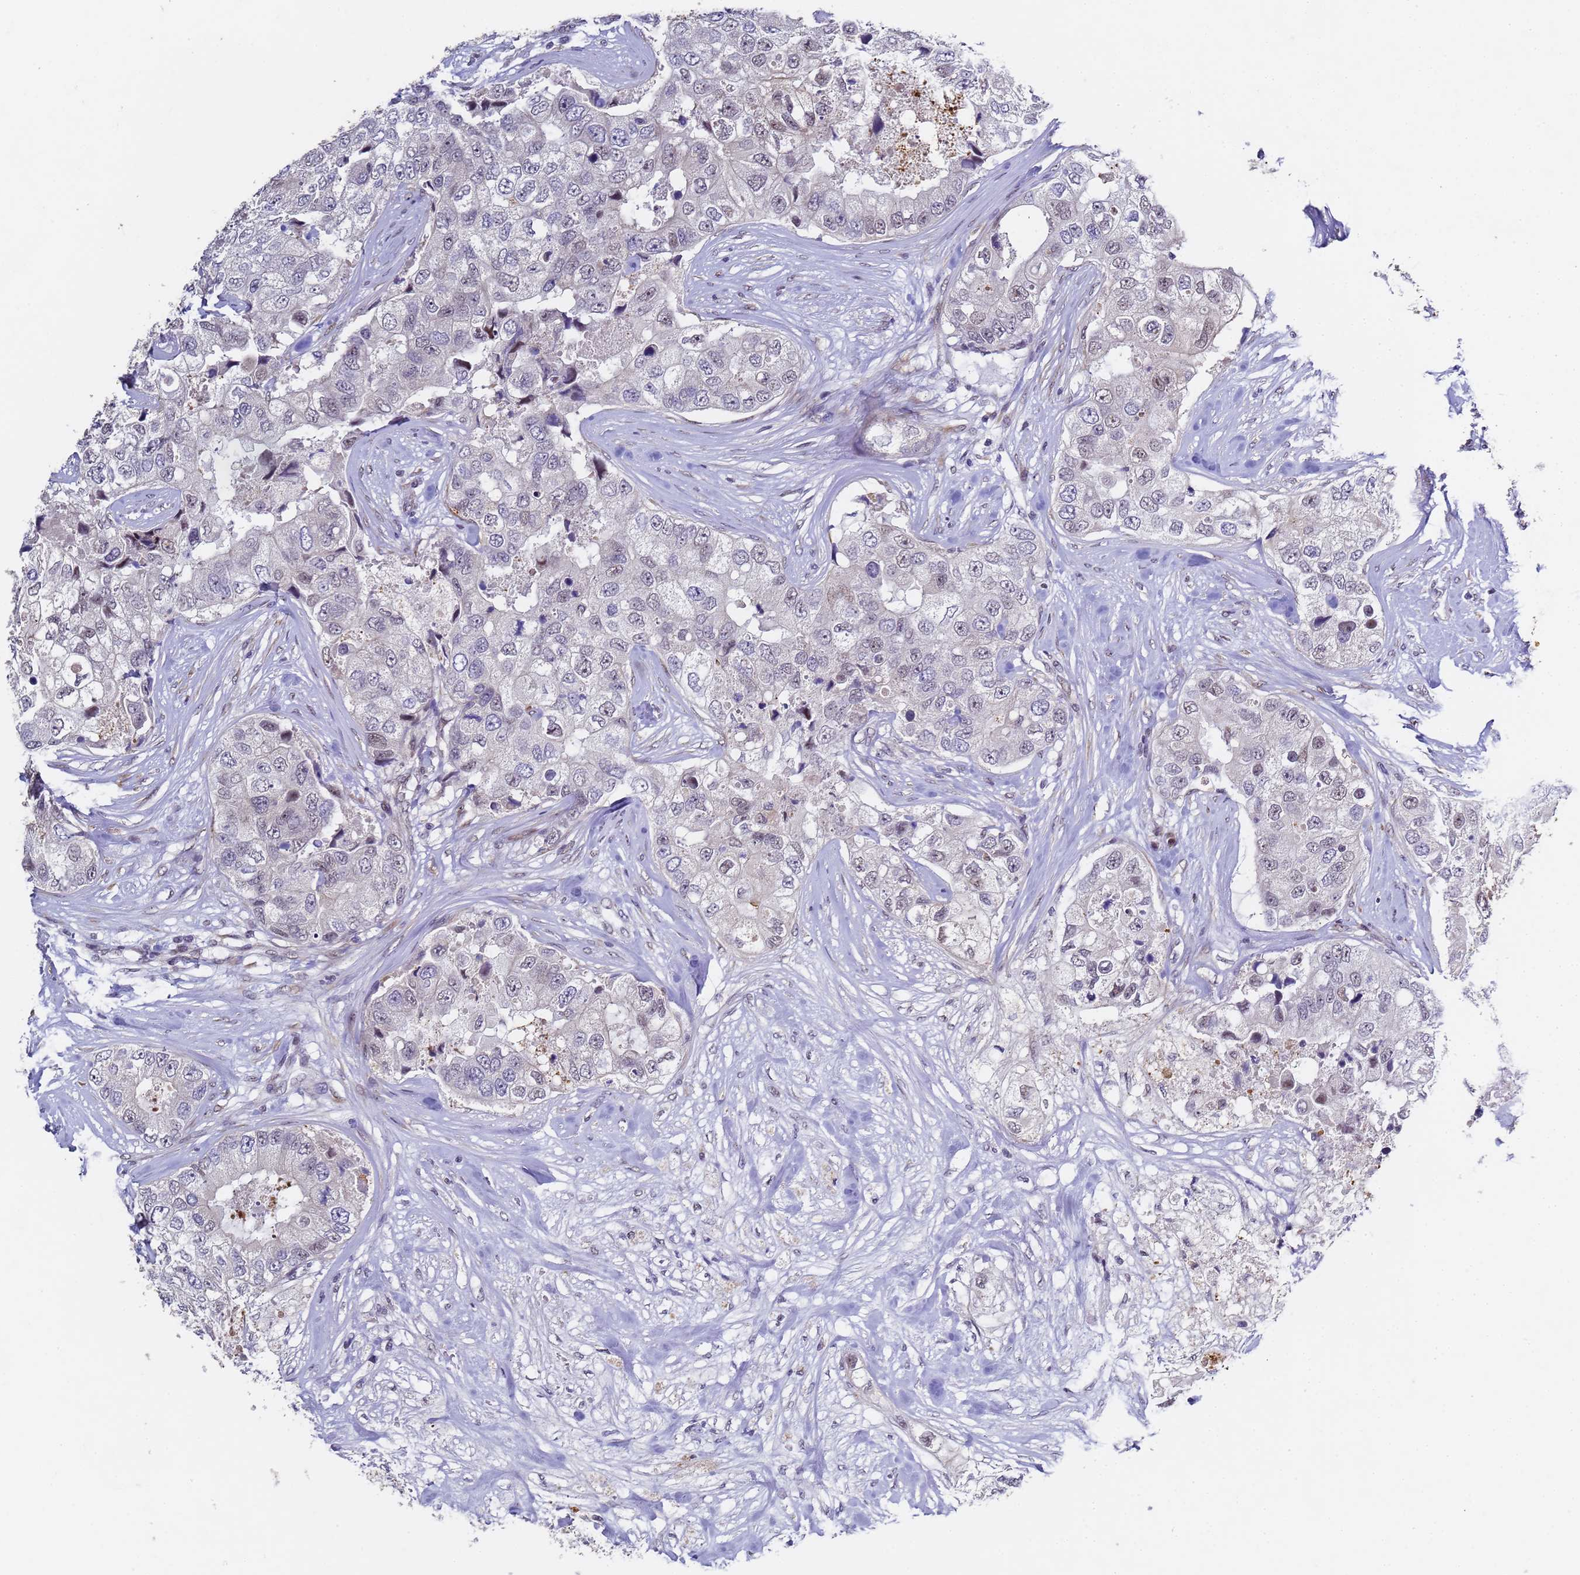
{"staining": {"intensity": "negative", "quantity": "none", "location": "none"}, "tissue": "breast cancer", "cell_type": "Tumor cells", "image_type": "cancer", "snomed": [{"axis": "morphology", "description": "Duct carcinoma"}, {"axis": "topography", "description": "Breast"}], "caption": "Breast cancer (intraductal carcinoma) was stained to show a protein in brown. There is no significant expression in tumor cells.", "gene": "FNBP4", "patient": {"sex": "female", "age": 62}}